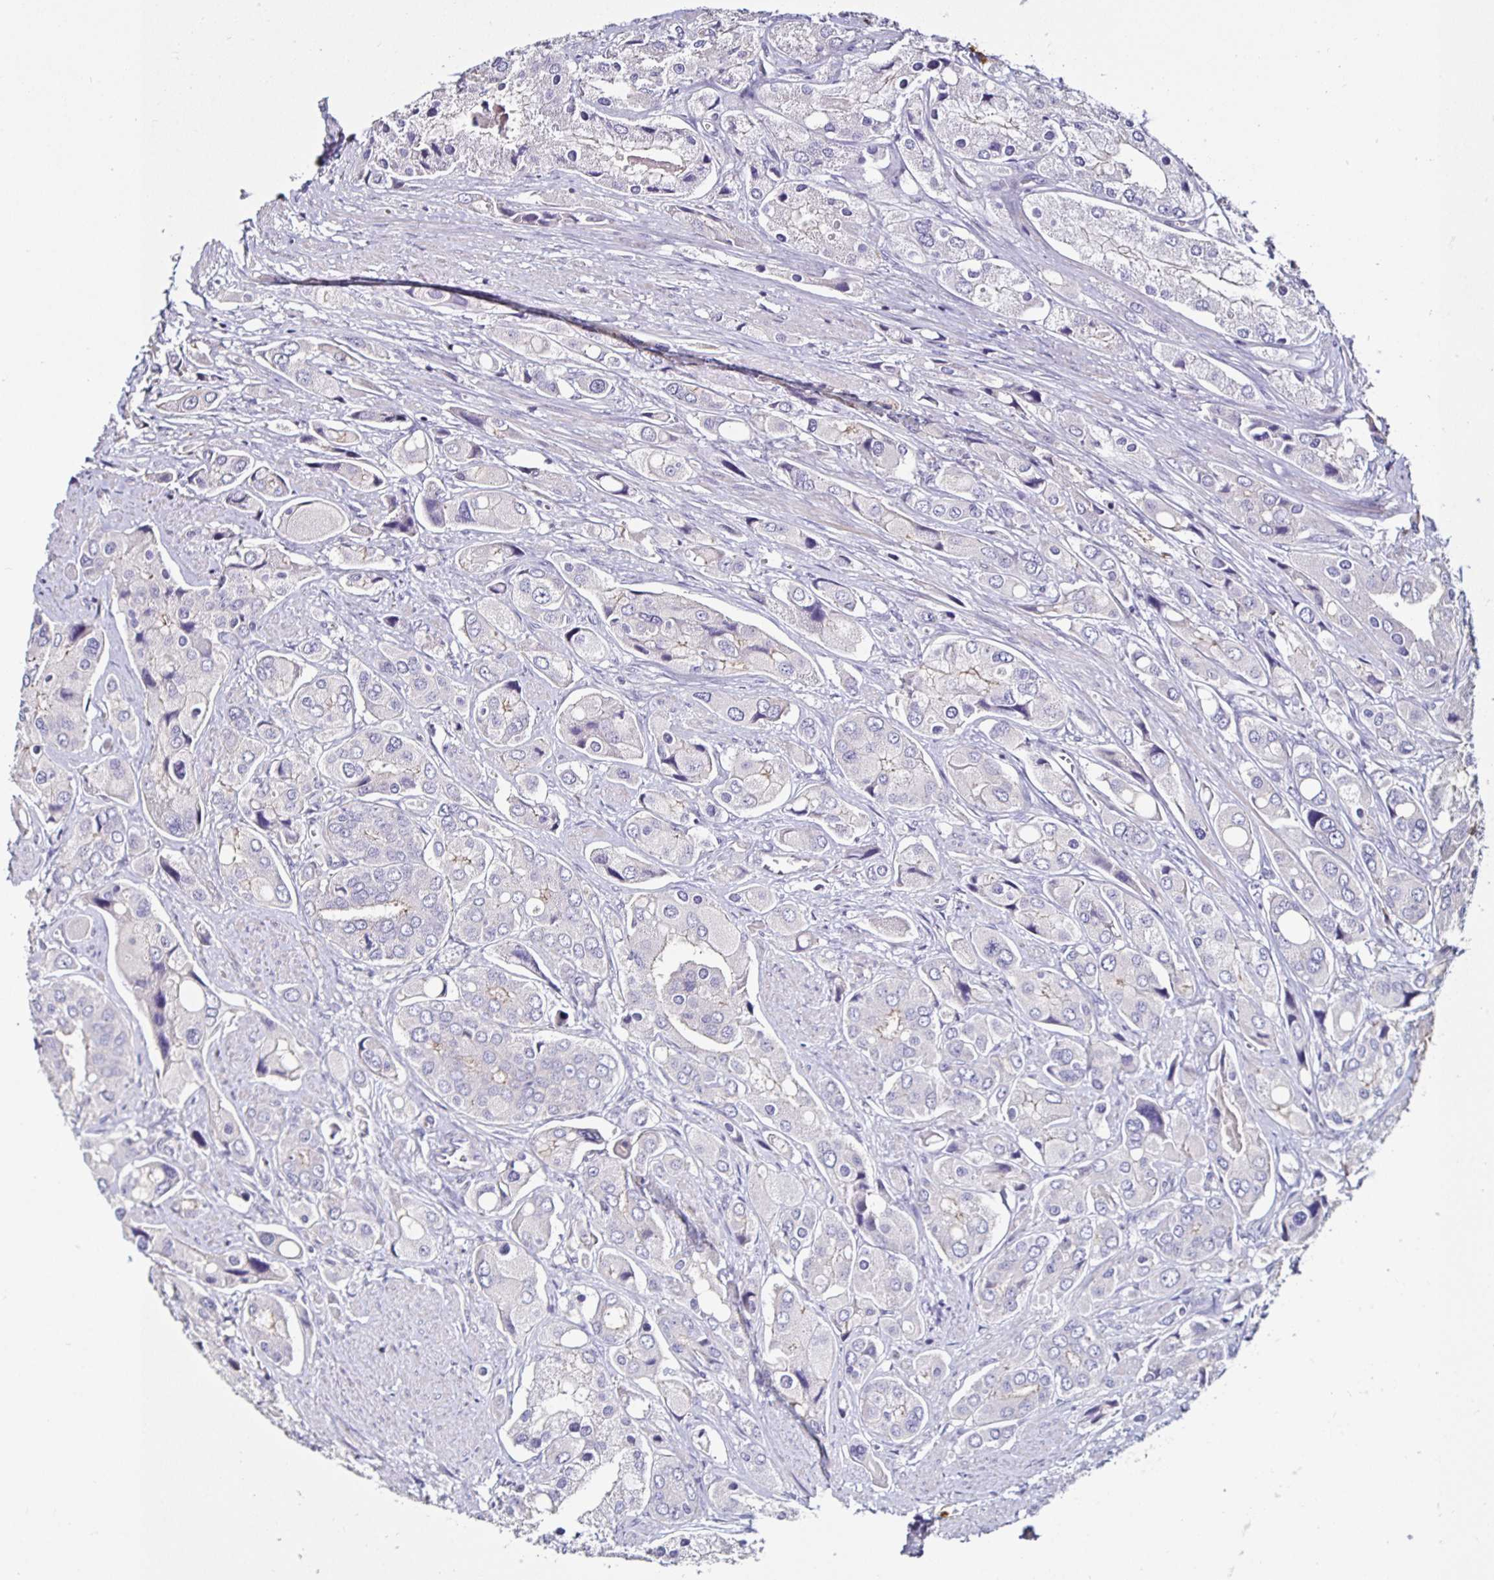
{"staining": {"intensity": "negative", "quantity": "none", "location": "none"}, "tissue": "prostate cancer", "cell_type": "Tumor cells", "image_type": "cancer", "snomed": [{"axis": "morphology", "description": "Adenocarcinoma, Low grade"}, {"axis": "topography", "description": "Prostate"}], "caption": "The immunohistochemistry (IHC) photomicrograph has no significant positivity in tumor cells of adenocarcinoma (low-grade) (prostate) tissue. (Stains: DAB IHC with hematoxylin counter stain, Microscopy: brightfield microscopy at high magnification).", "gene": "TLR4", "patient": {"sex": "male", "age": 69}}